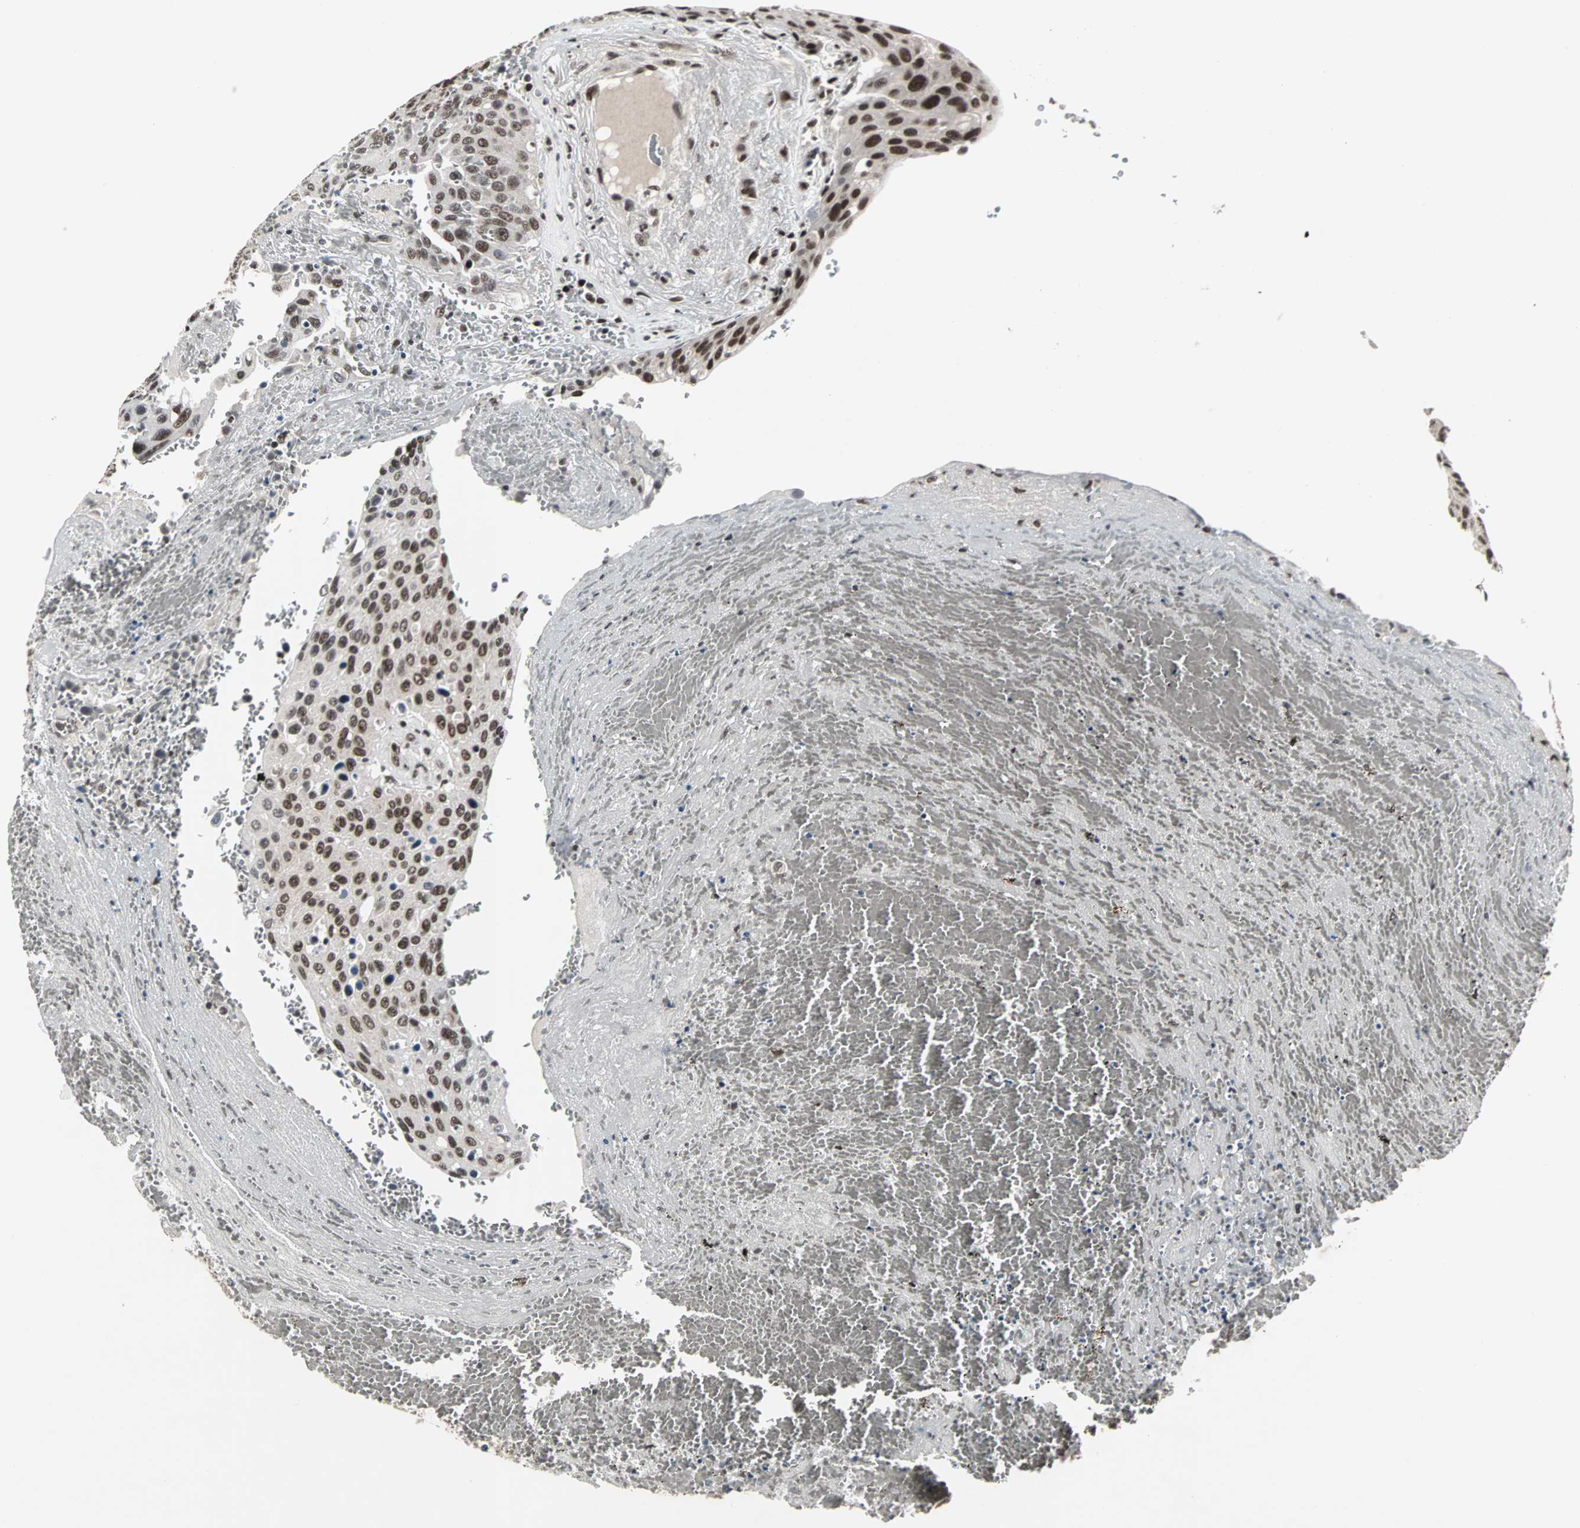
{"staining": {"intensity": "moderate", "quantity": ">75%", "location": "nuclear"}, "tissue": "urothelial cancer", "cell_type": "Tumor cells", "image_type": "cancer", "snomed": [{"axis": "morphology", "description": "Urothelial carcinoma, High grade"}, {"axis": "topography", "description": "Urinary bladder"}], "caption": "Urothelial cancer tissue demonstrates moderate nuclear staining in about >75% of tumor cells, visualized by immunohistochemistry.", "gene": "PNKP", "patient": {"sex": "male", "age": 66}}